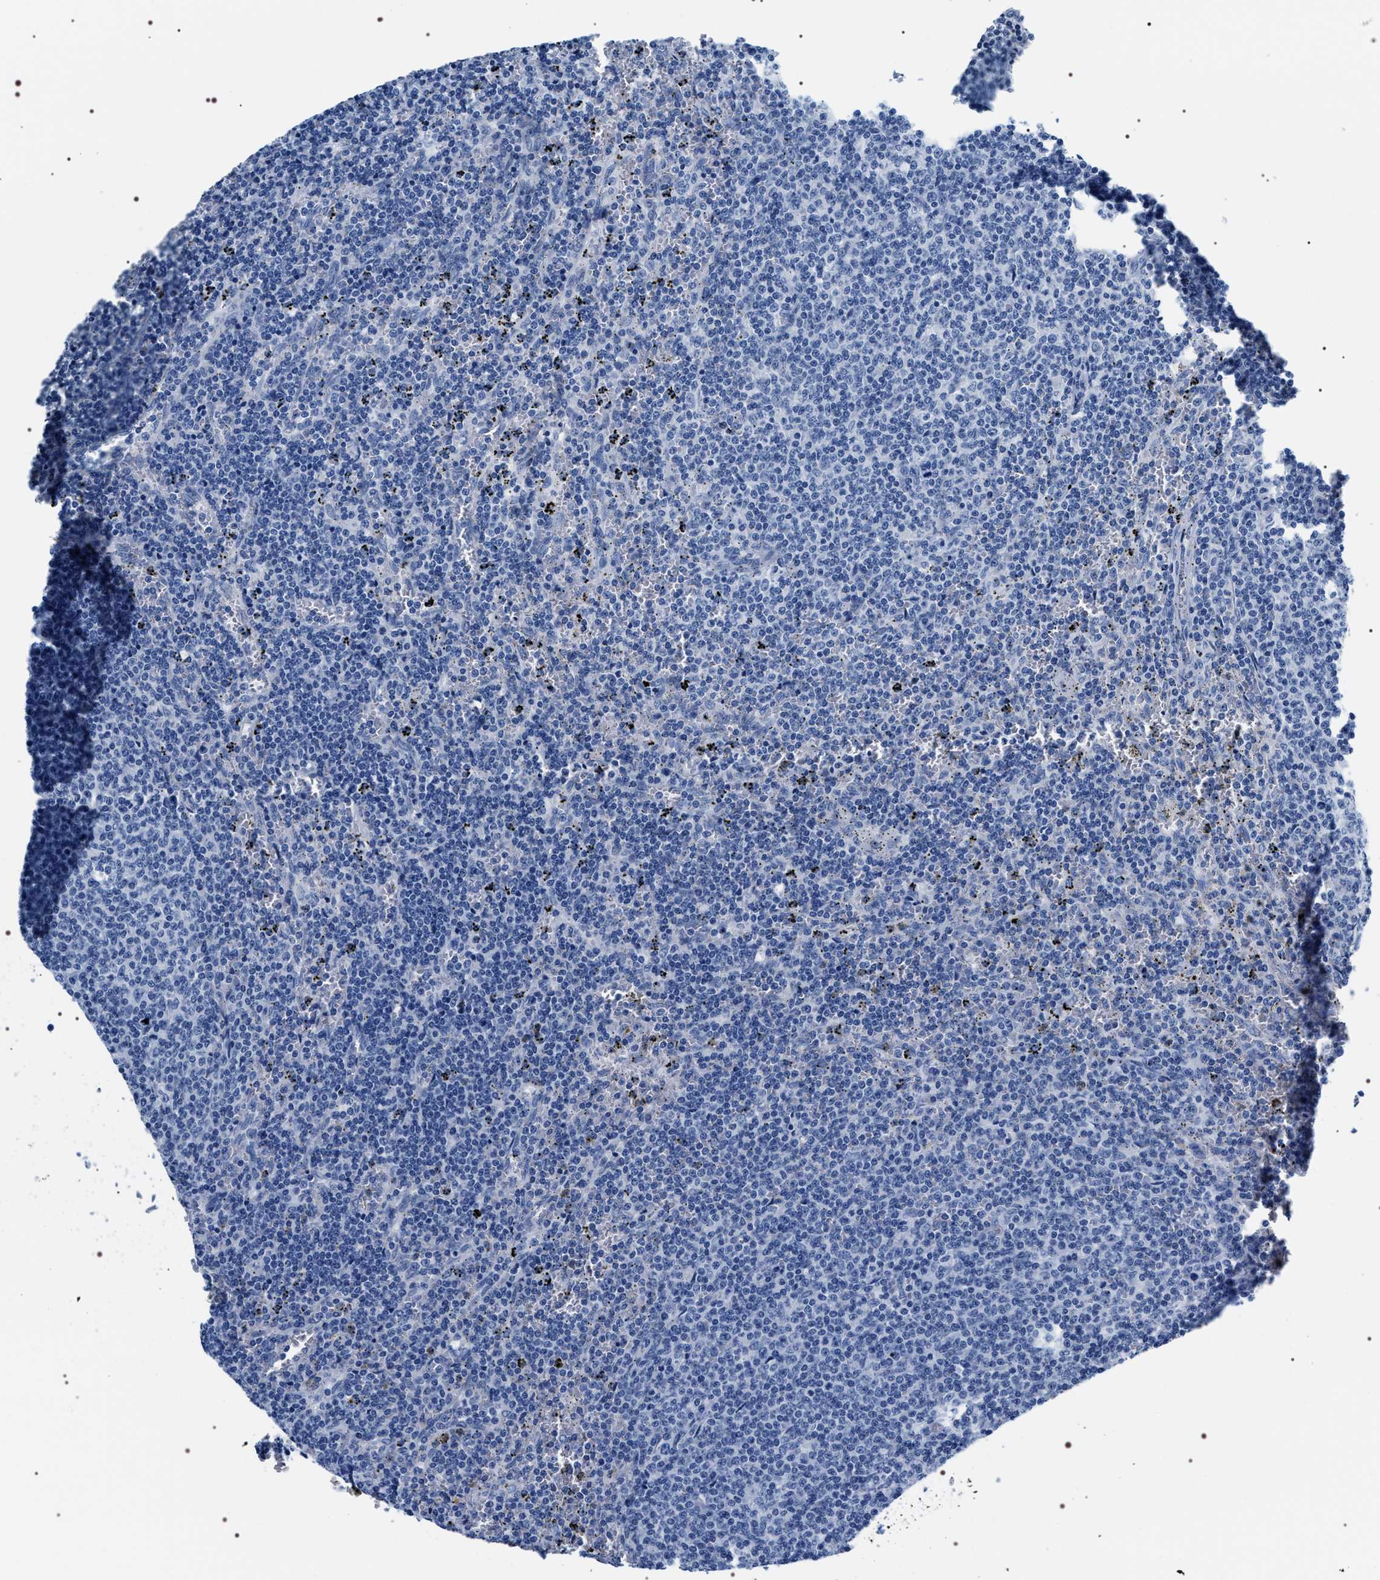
{"staining": {"intensity": "negative", "quantity": "none", "location": "none"}, "tissue": "lymphoma", "cell_type": "Tumor cells", "image_type": "cancer", "snomed": [{"axis": "morphology", "description": "Malignant lymphoma, non-Hodgkin's type, Low grade"}, {"axis": "topography", "description": "Spleen"}], "caption": "A high-resolution micrograph shows immunohistochemistry (IHC) staining of malignant lymphoma, non-Hodgkin's type (low-grade), which reveals no significant positivity in tumor cells.", "gene": "ADH4", "patient": {"sex": "female", "age": 50}}